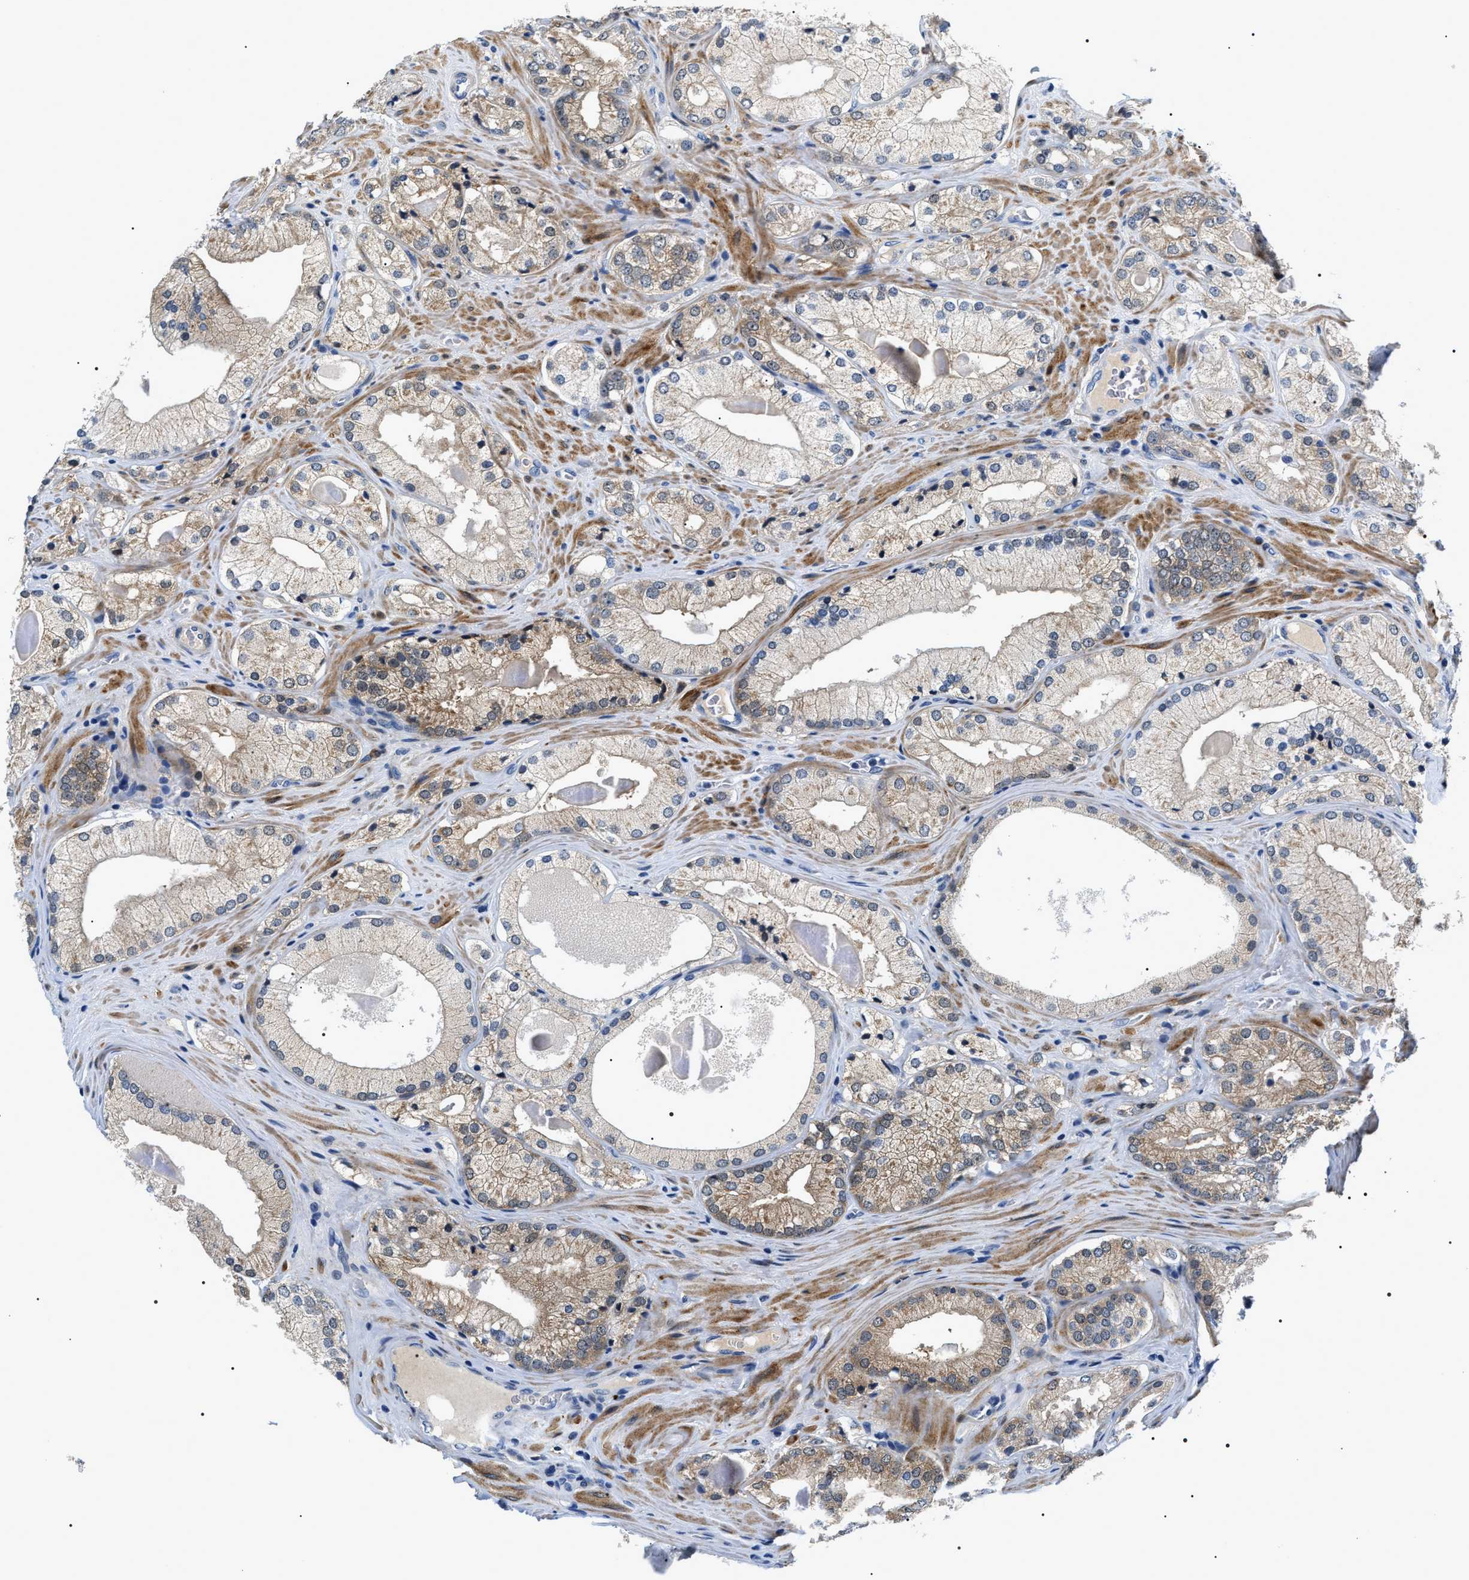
{"staining": {"intensity": "weak", "quantity": "<25%", "location": "cytoplasmic/membranous"}, "tissue": "prostate cancer", "cell_type": "Tumor cells", "image_type": "cancer", "snomed": [{"axis": "morphology", "description": "Adenocarcinoma, Low grade"}, {"axis": "topography", "description": "Prostate"}], "caption": "This is an immunohistochemistry micrograph of human adenocarcinoma (low-grade) (prostate). There is no positivity in tumor cells.", "gene": "BAG2", "patient": {"sex": "male", "age": 65}}